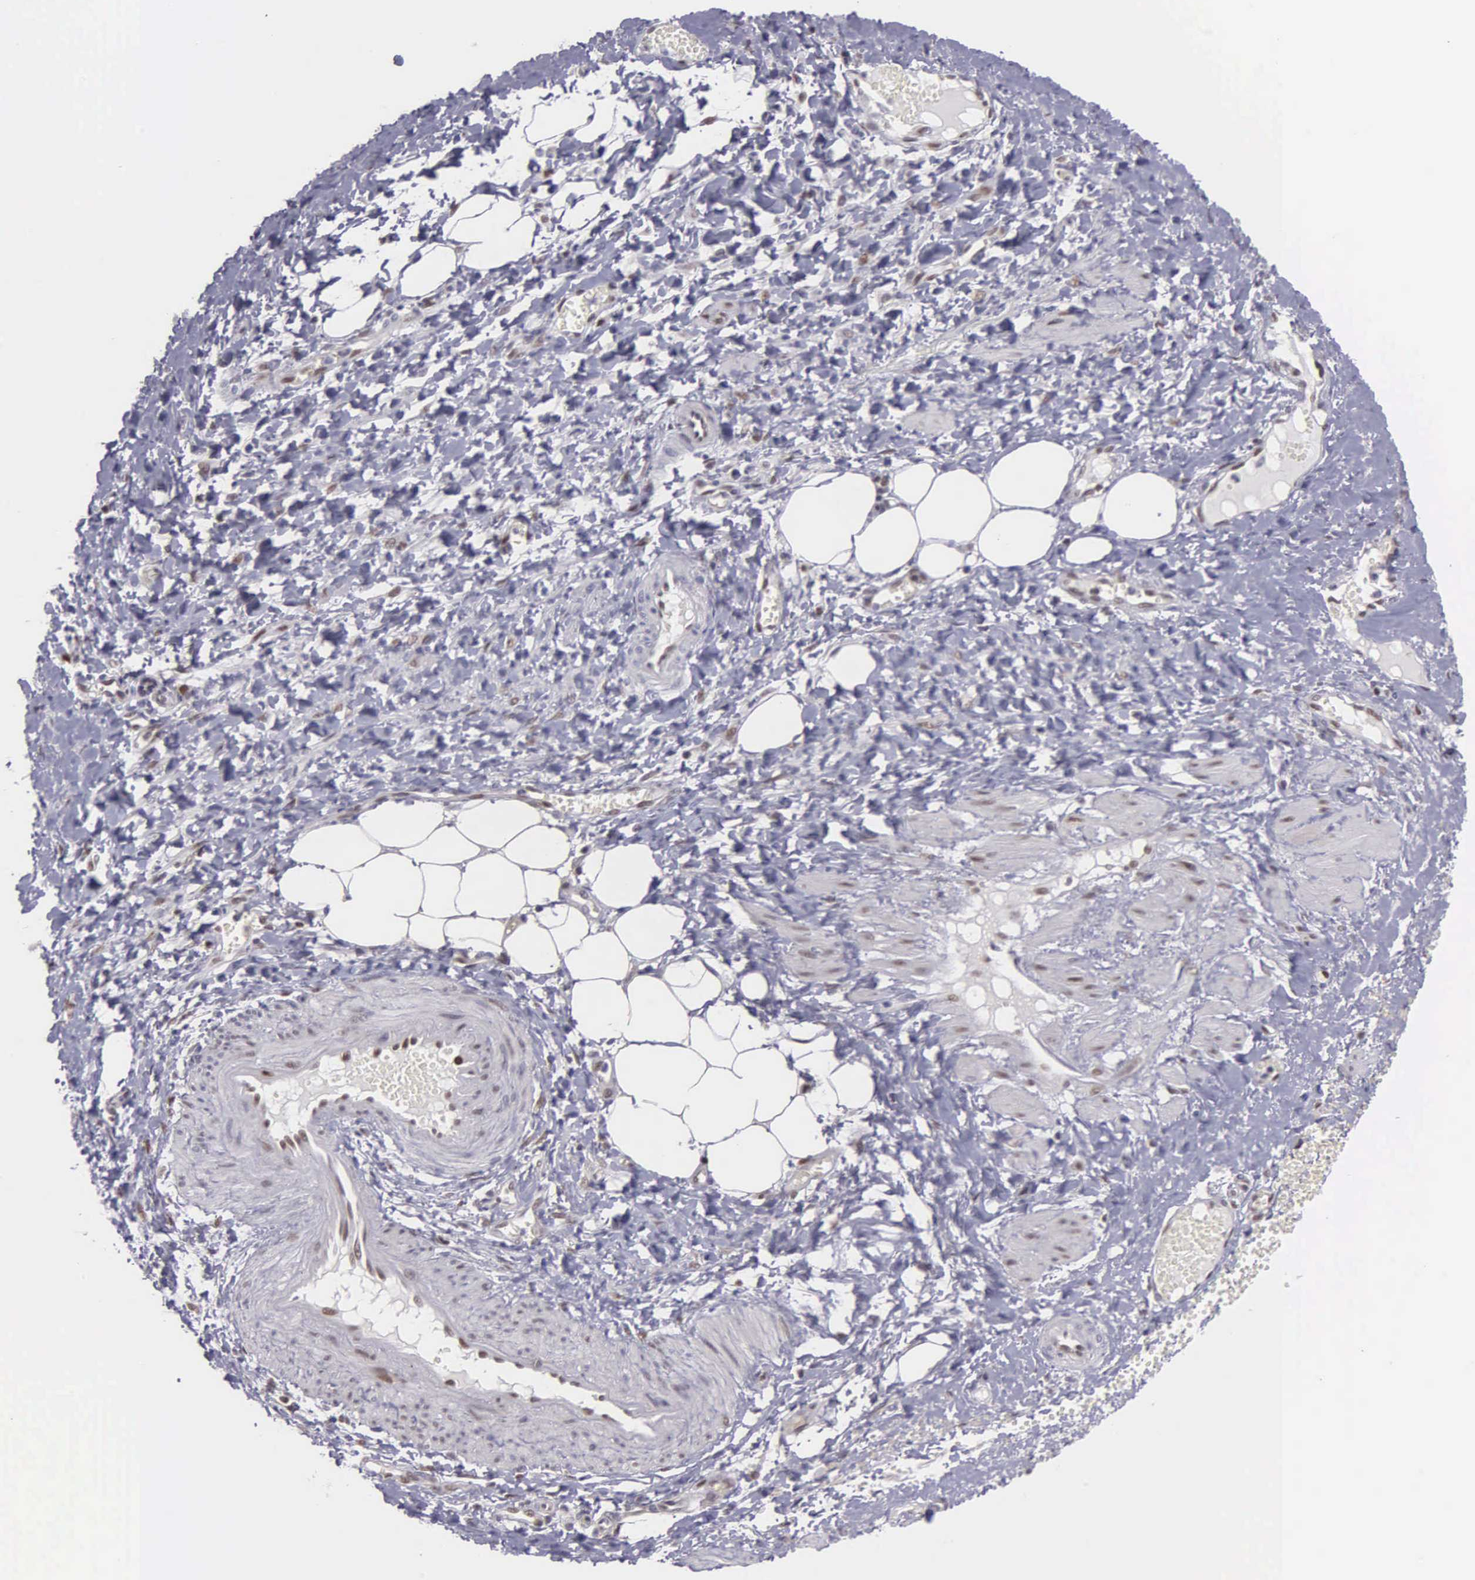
{"staining": {"intensity": "moderate", "quantity": "25%-75%", "location": "nuclear"}, "tissue": "smooth muscle", "cell_type": "Smooth muscle cells", "image_type": "normal", "snomed": [{"axis": "morphology", "description": "Normal tissue, NOS"}, {"axis": "topography", "description": "Uterus"}], "caption": "DAB immunohistochemical staining of unremarkable human smooth muscle demonstrates moderate nuclear protein expression in about 25%-75% of smooth muscle cells.", "gene": "UBR7", "patient": {"sex": "female", "age": 56}}